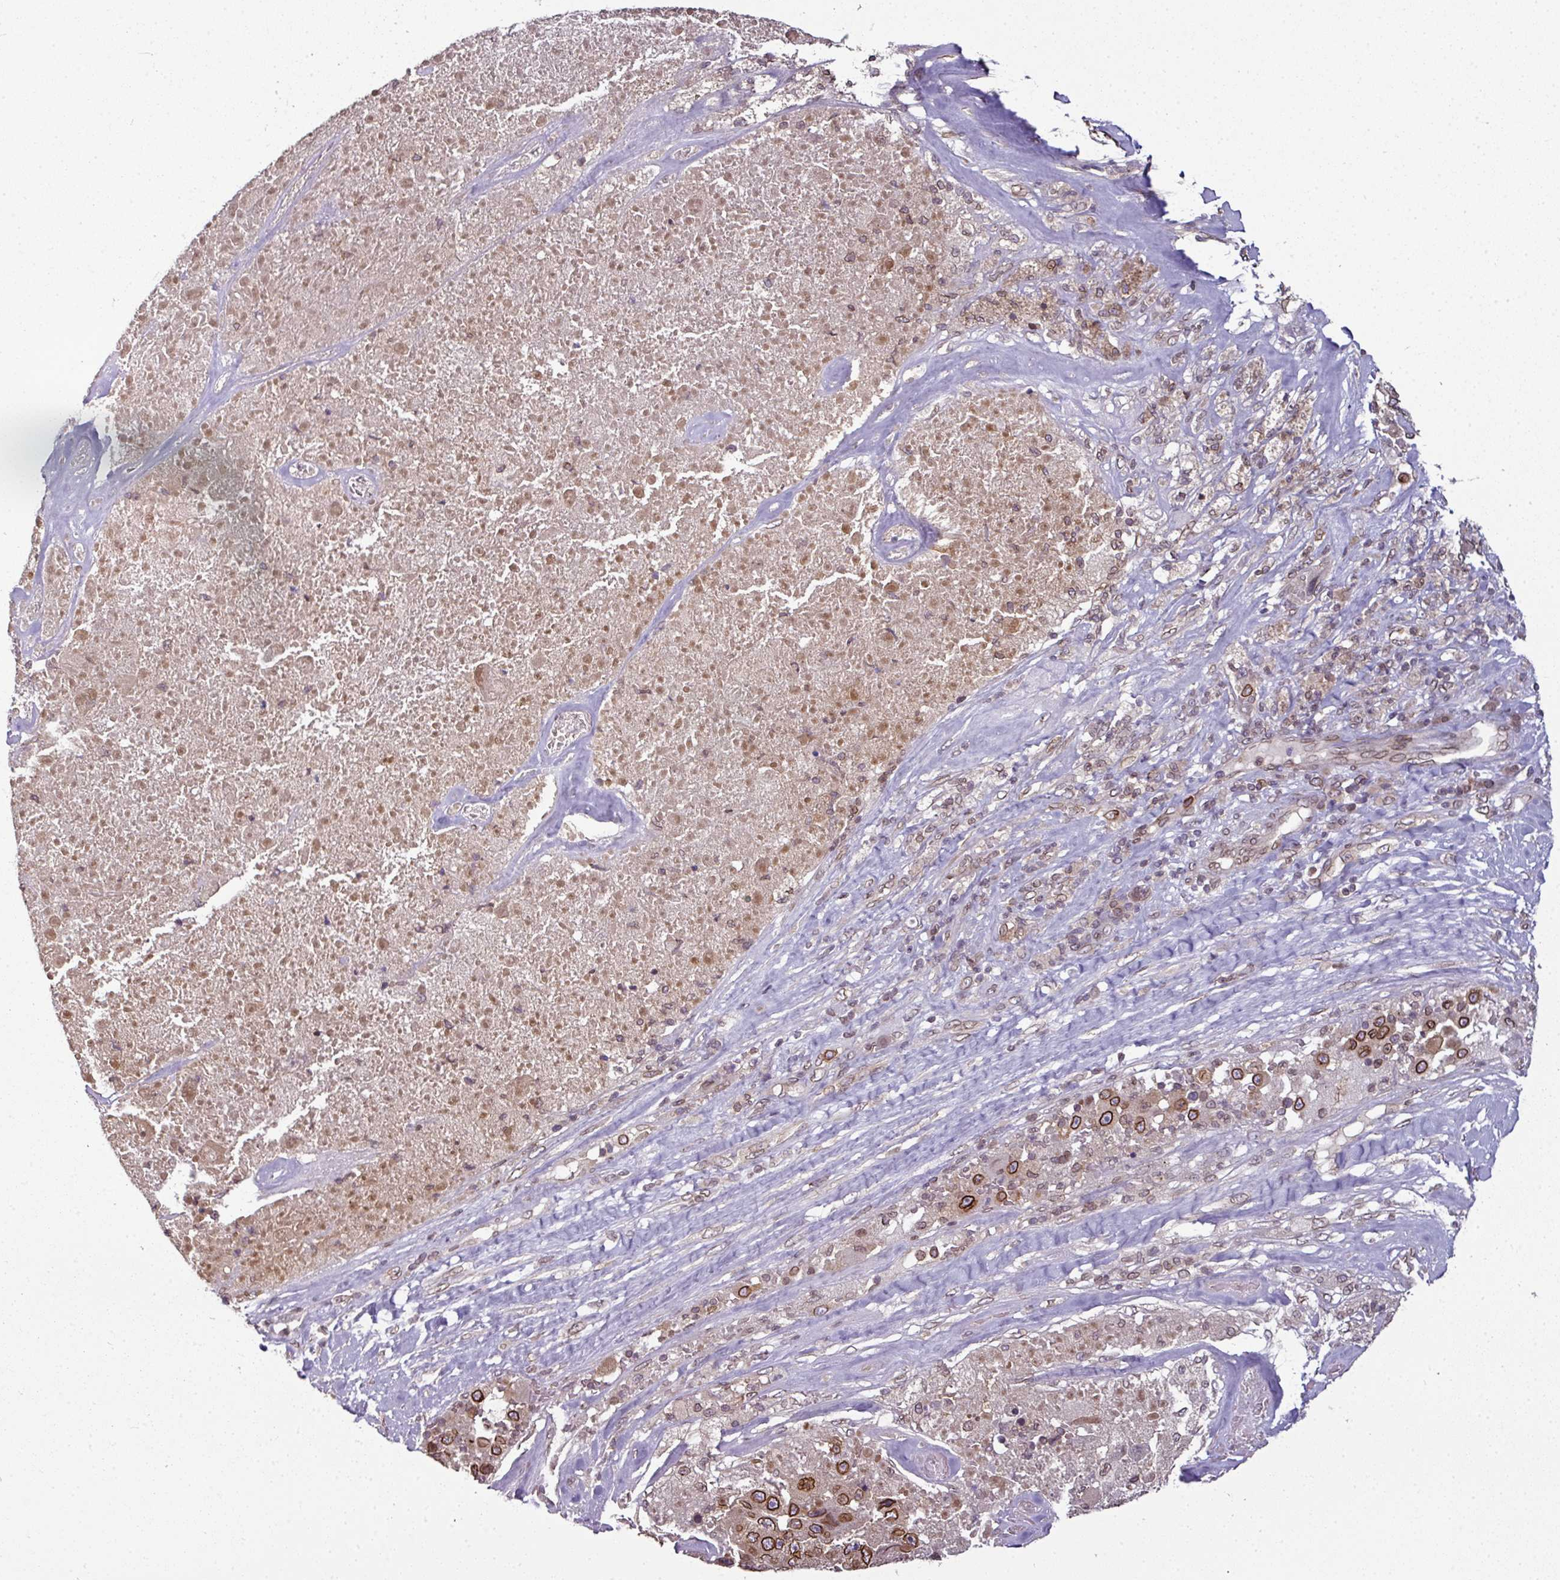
{"staining": {"intensity": "strong", "quantity": ">75%", "location": "cytoplasmic/membranous,nuclear"}, "tissue": "melanoma", "cell_type": "Tumor cells", "image_type": "cancer", "snomed": [{"axis": "morphology", "description": "Malignant melanoma, Metastatic site"}, {"axis": "topography", "description": "Lymph node"}], "caption": "Malignant melanoma (metastatic site) stained for a protein shows strong cytoplasmic/membranous and nuclear positivity in tumor cells. (IHC, brightfield microscopy, high magnification).", "gene": "RANGAP1", "patient": {"sex": "male", "age": 62}}